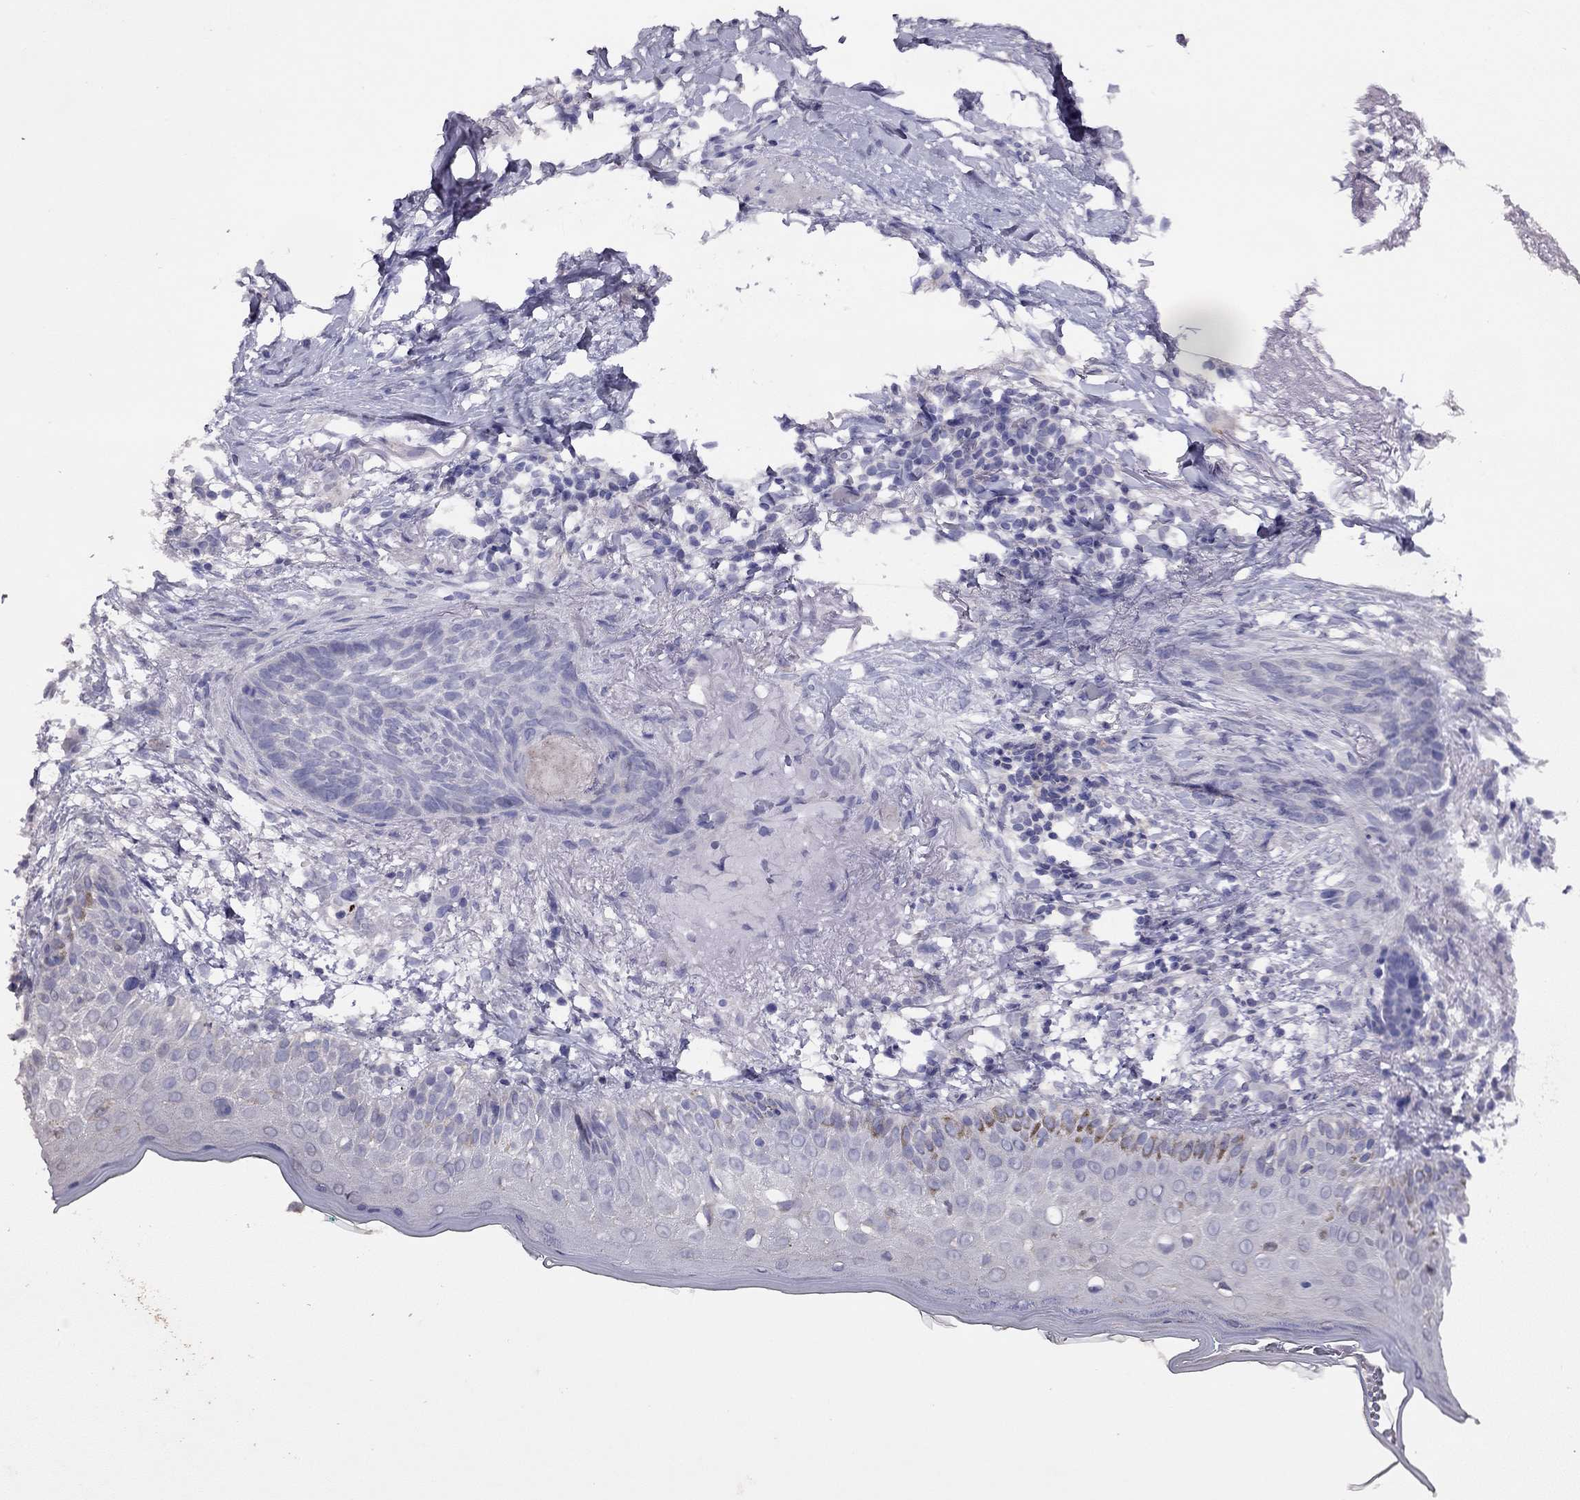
{"staining": {"intensity": "negative", "quantity": "none", "location": "none"}, "tissue": "skin cancer", "cell_type": "Tumor cells", "image_type": "cancer", "snomed": [{"axis": "morphology", "description": "Normal tissue, NOS"}, {"axis": "morphology", "description": "Basal cell carcinoma"}, {"axis": "topography", "description": "Skin"}], "caption": "This is a photomicrograph of IHC staining of skin cancer, which shows no staining in tumor cells. (Stains: DAB (3,3'-diaminobenzidine) IHC with hematoxylin counter stain, Microscopy: brightfield microscopy at high magnification).", "gene": "CITED1", "patient": {"sex": "male", "age": 84}}